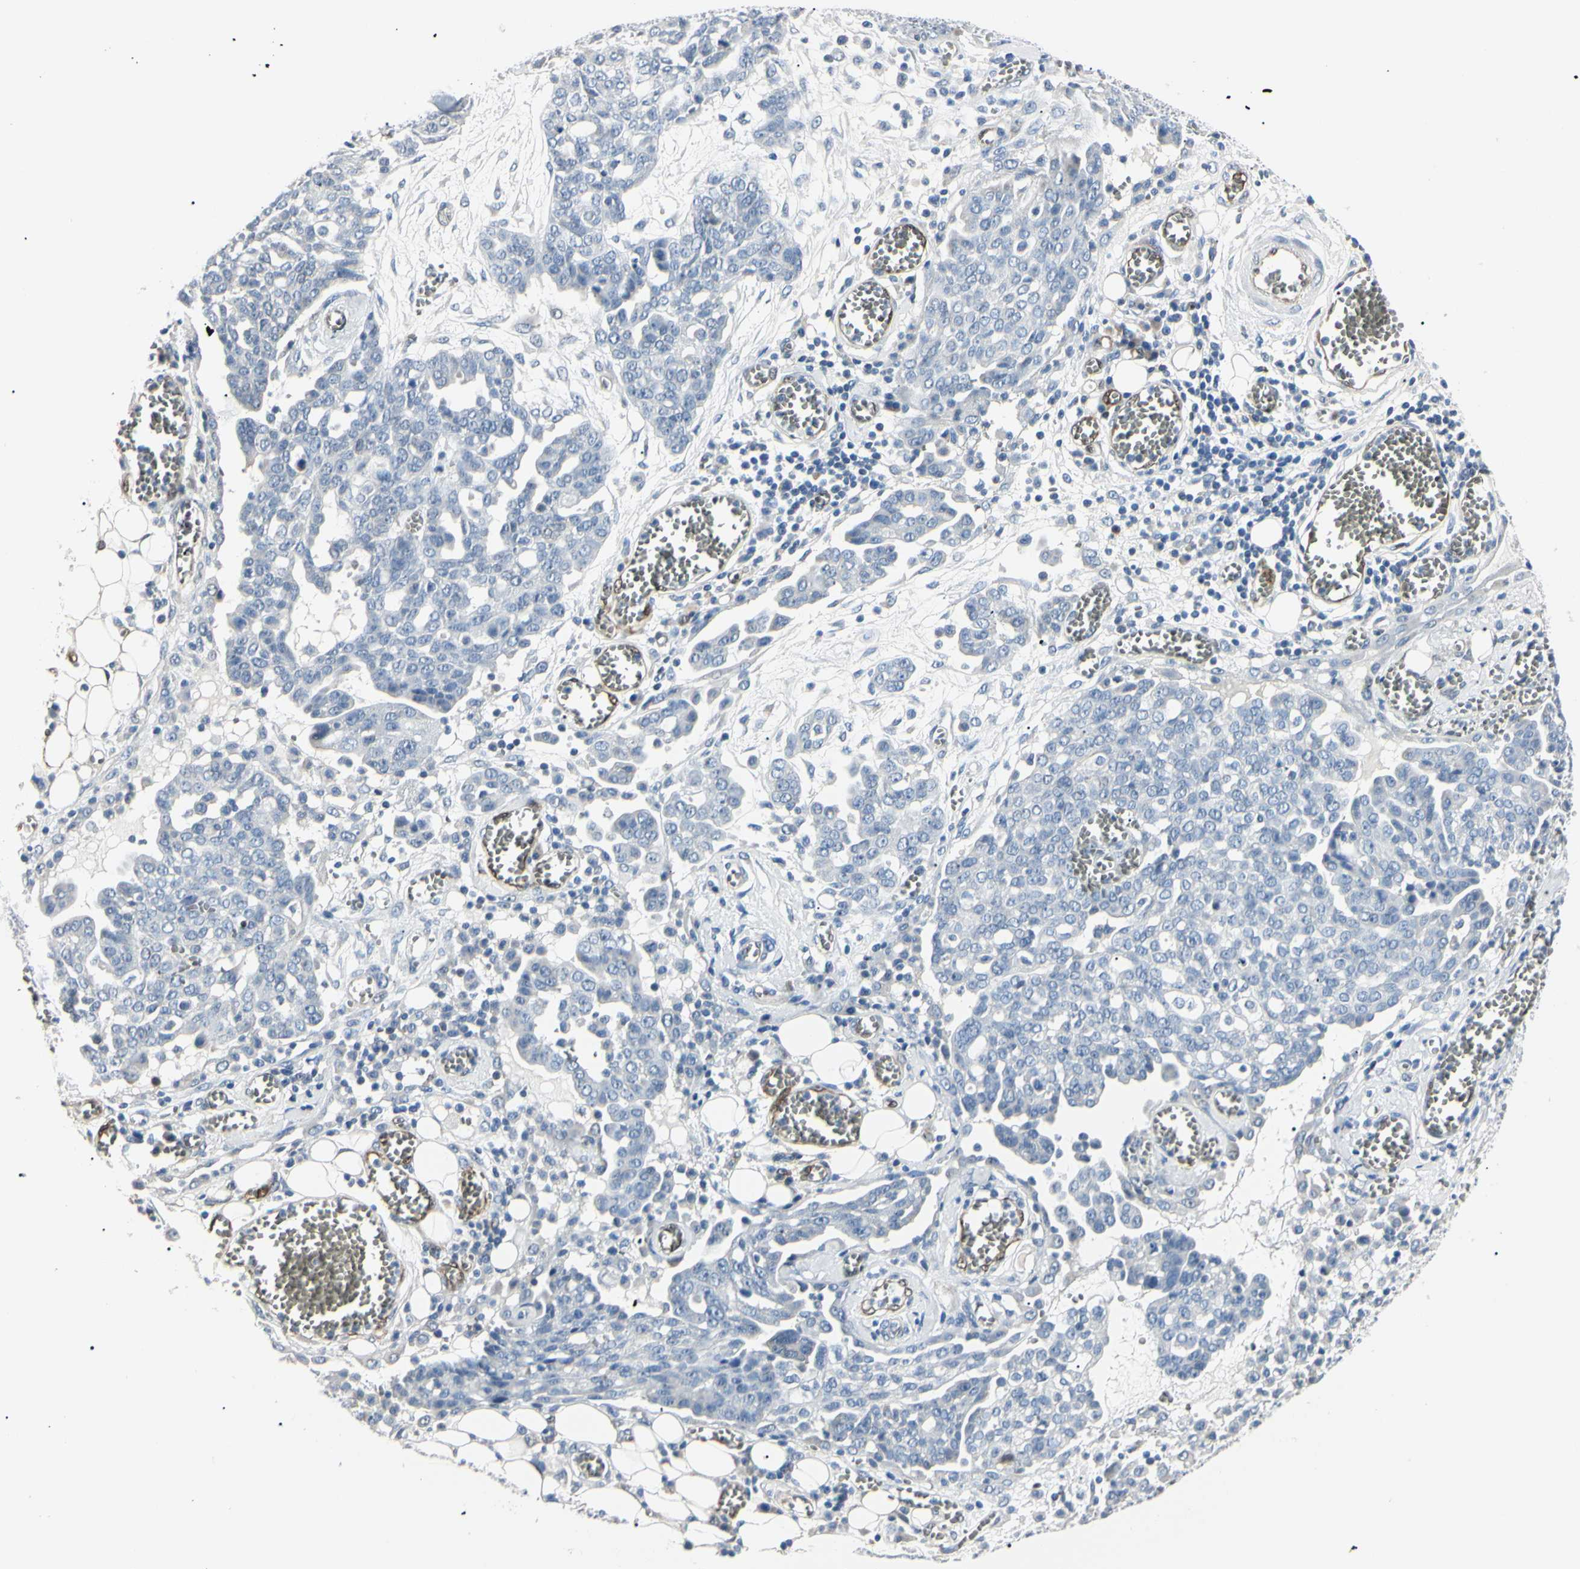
{"staining": {"intensity": "negative", "quantity": "none", "location": "none"}, "tissue": "ovarian cancer", "cell_type": "Tumor cells", "image_type": "cancer", "snomed": [{"axis": "morphology", "description": "Cystadenocarcinoma, serous, NOS"}, {"axis": "topography", "description": "Soft tissue"}, {"axis": "topography", "description": "Ovary"}], "caption": "An IHC micrograph of ovarian cancer is shown. There is no staining in tumor cells of ovarian cancer. (Stains: DAB (3,3'-diaminobenzidine) IHC with hematoxylin counter stain, Microscopy: brightfield microscopy at high magnification).", "gene": "AKR1C3", "patient": {"sex": "female", "age": 57}}